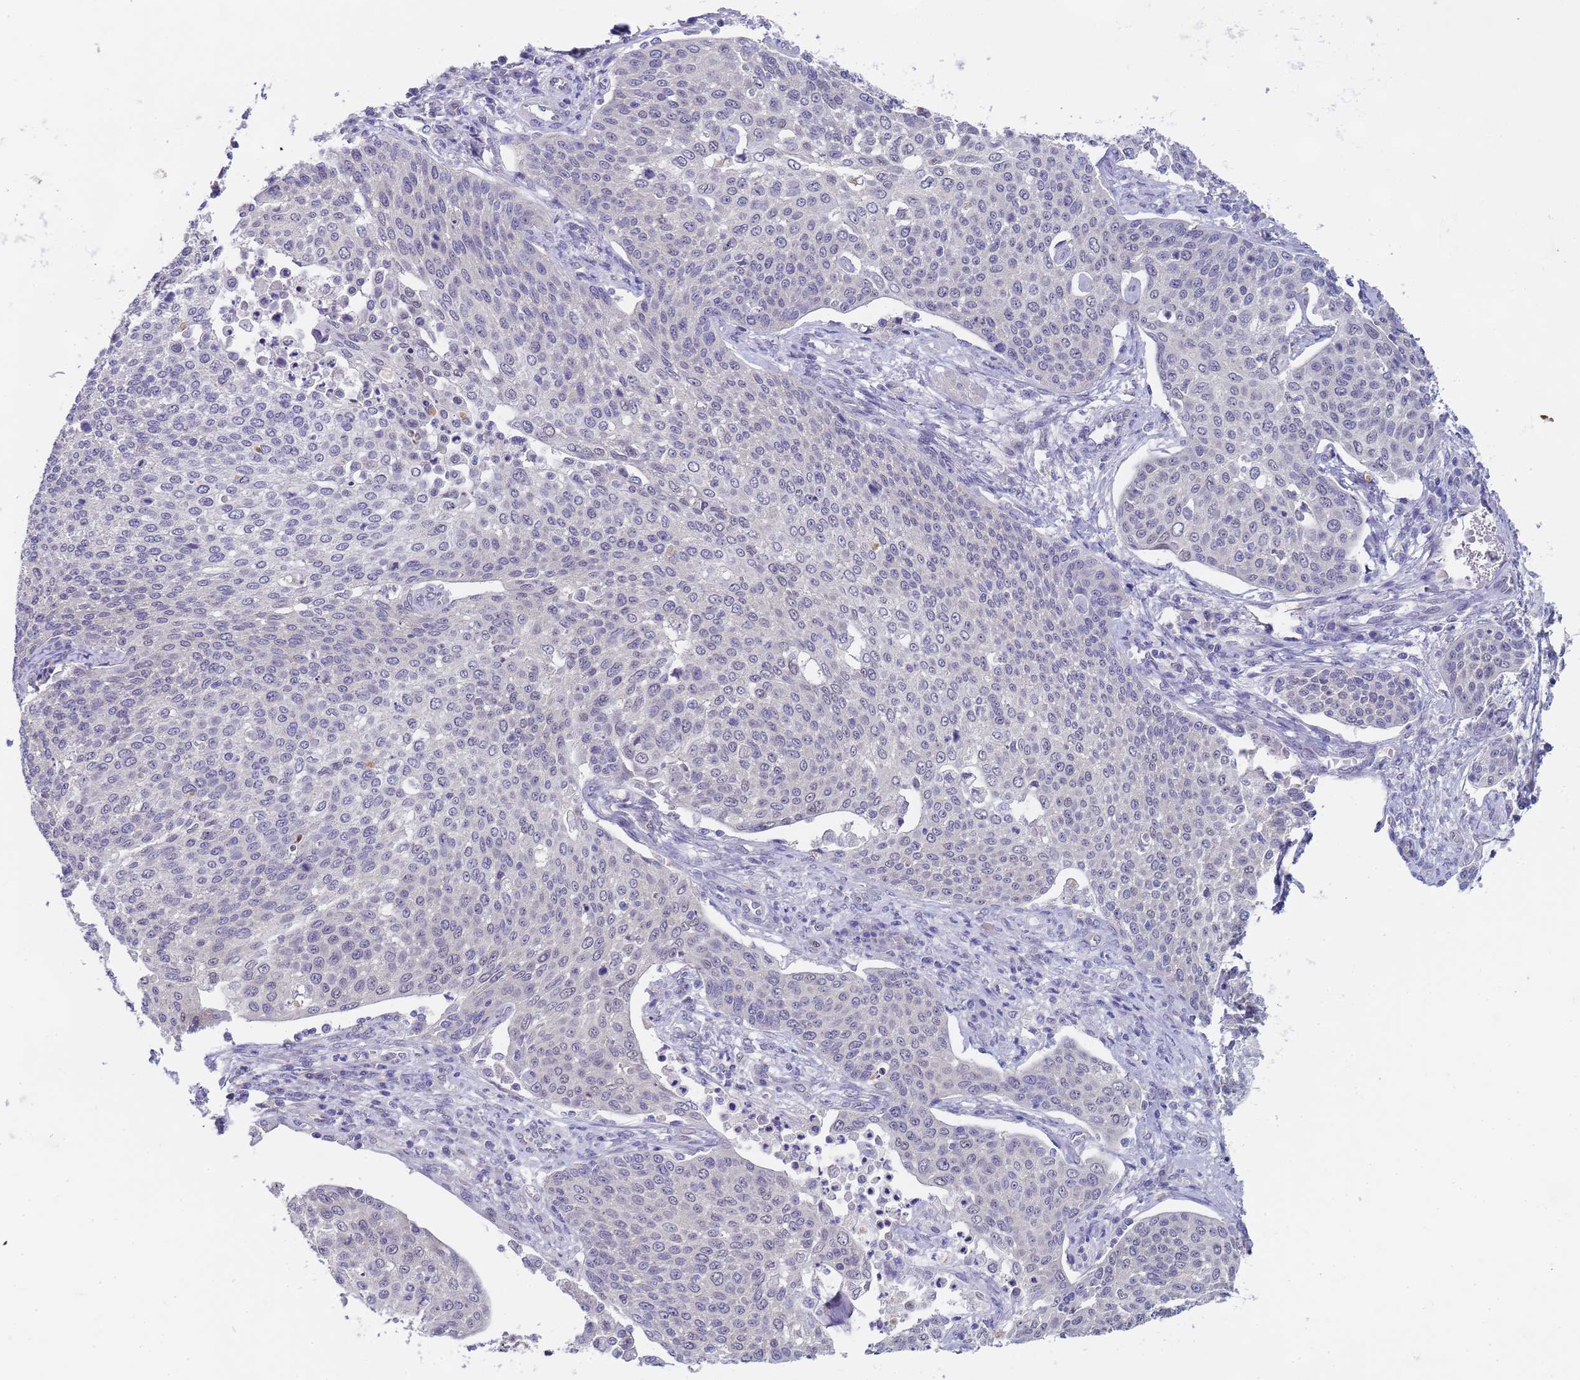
{"staining": {"intensity": "negative", "quantity": "none", "location": "none"}, "tissue": "cervical cancer", "cell_type": "Tumor cells", "image_type": "cancer", "snomed": [{"axis": "morphology", "description": "Squamous cell carcinoma, NOS"}, {"axis": "topography", "description": "Cervix"}], "caption": "Photomicrograph shows no protein expression in tumor cells of cervical cancer tissue.", "gene": "TRMT10A", "patient": {"sex": "female", "age": 34}}